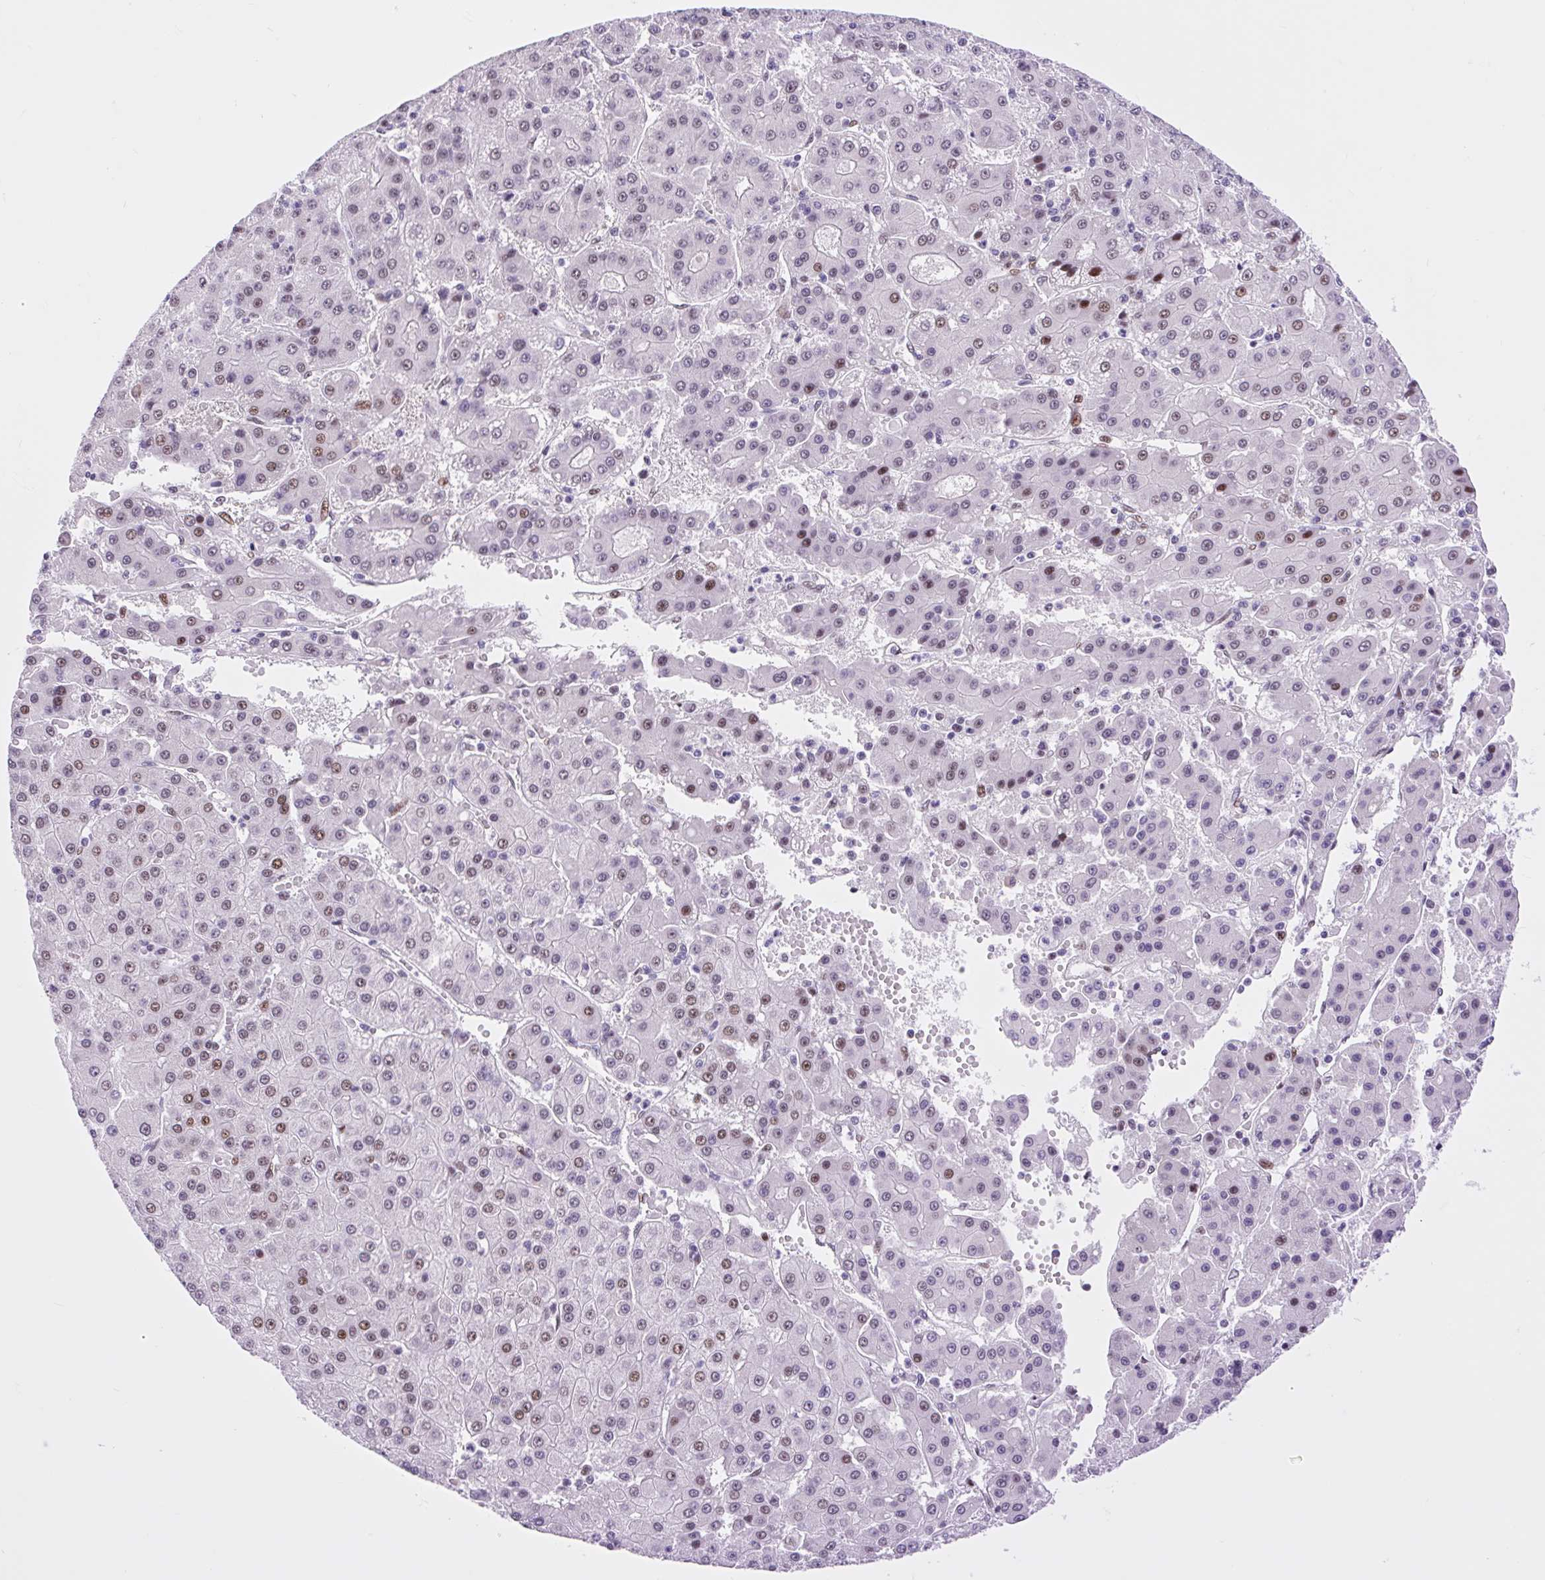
{"staining": {"intensity": "weak", "quantity": "25%-75%", "location": "nuclear"}, "tissue": "liver cancer", "cell_type": "Tumor cells", "image_type": "cancer", "snomed": [{"axis": "morphology", "description": "Carcinoma, Hepatocellular, NOS"}, {"axis": "topography", "description": "Liver"}], "caption": "The histopathology image exhibits immunohistochemical staining of liver cancer. There is weak nuclear staining is appreciated in approximately 25%-75% of tumor cells. The staining was performed using DAB (3,3'-diaminobenzidine) to visualize the protein expression in brown, while the nuclei were stained in blue with hematoxylin (Magnification: 20x).", "gene": "CLK2", "patient": {"sex": "male", "age": 76}}